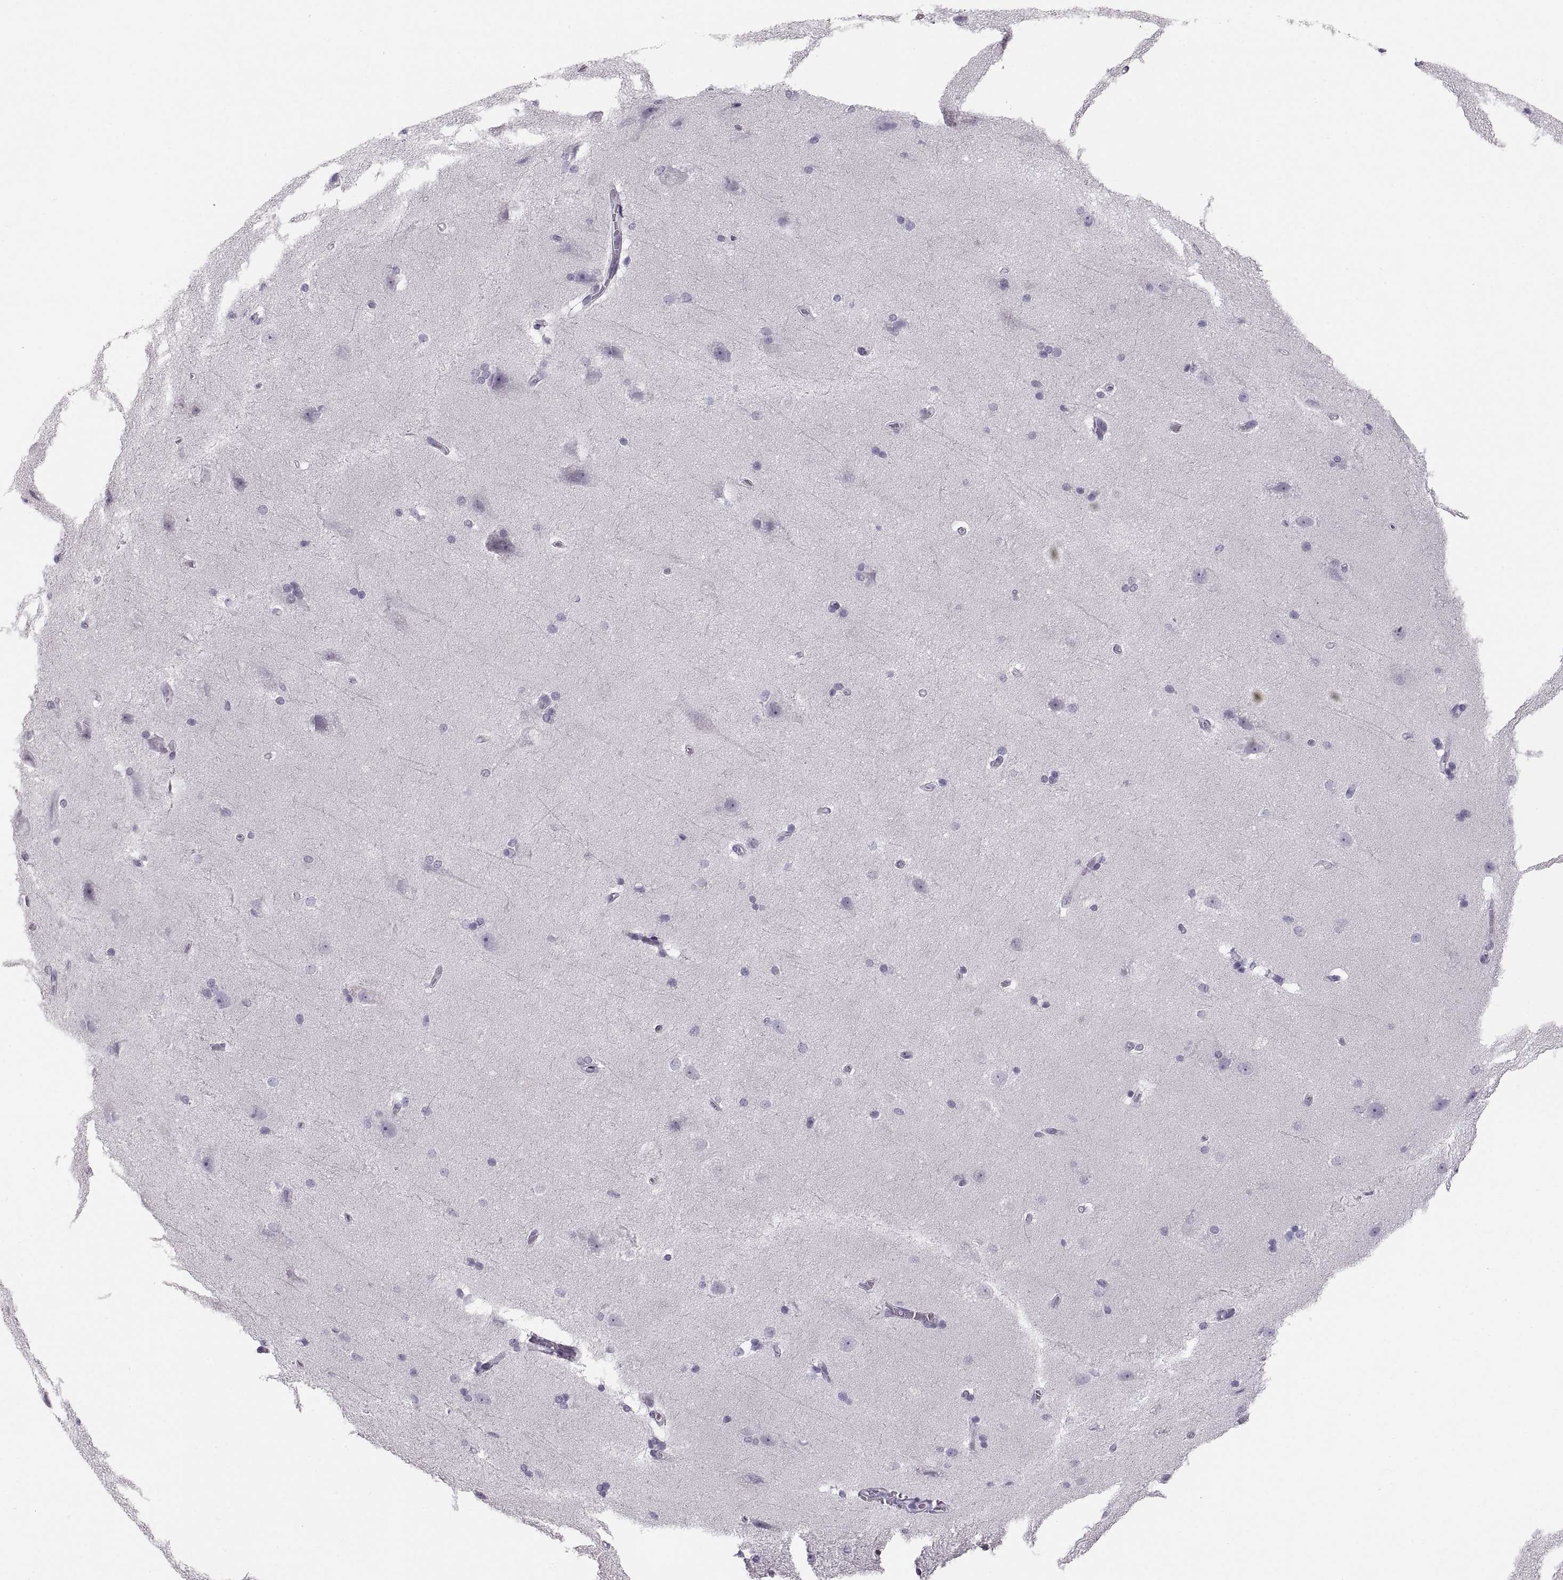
{"staining": {"intensity": "negative", "quantity": "none", "location": "none"}, "tissue": "hippocampus", "cell_type": "Glial cells", "image_type": "normal", "snomed": [{"axis": "morphology", "description": "Normal tissue, NOS"}, {"axis": "topography", "description": "Cerebral cortex"}, {"axis": "topography", "description": "Hippocampus"}], "caption": "Immunohistochemistry (IHC) micrograph of benign hippocampus: hippocampus stained with DAB (3,3'-diaminobenzidine) exhibits no significant protein expression in glial cells.", "gene": "COL9A3", "patient": {"sex": "female", "age": 19}}